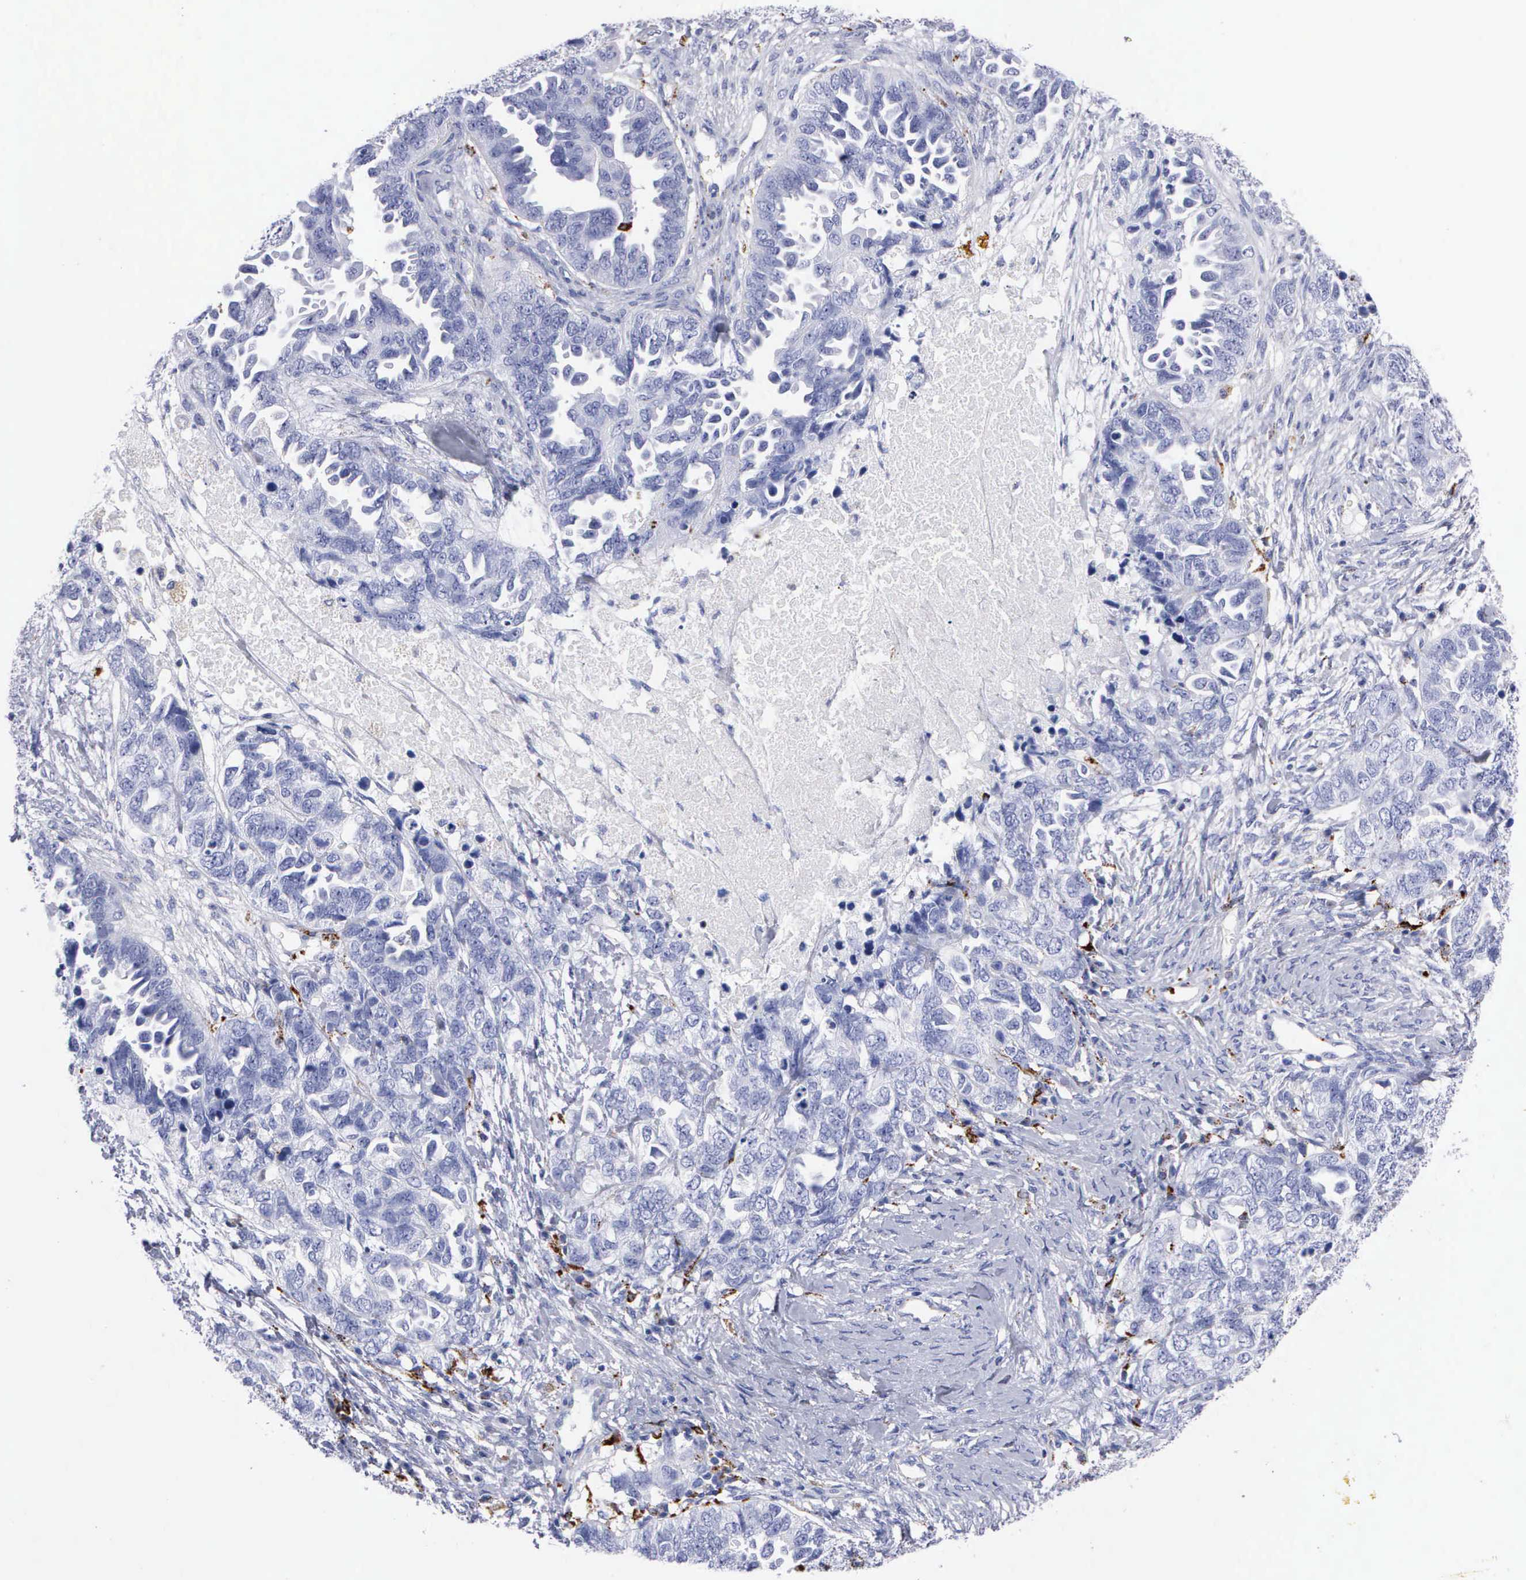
{"staining": {"intensity": "moderate", "quantity": "<25%", "location": "cytoplasmic/membranous"}, "tissue": "ovarian cancer", "cell_type": "Tumor cells", "image_type": "cancer", "snomed": [{"axis": "morphology", "description": "Cystadenocarcinoma, serous, NOS"}, {"axis": "topography", "description": "Ovary"}], "caption": "Serous cystadenocarcinoma (ovarian) stained for a protein shows moderate cytoplasmic/membranous positivity in tumor cells. (IHC, brightfield microscopy, high magnification).", "gene": "CTSH", "patient": {"sex": "female", "age": 82}}